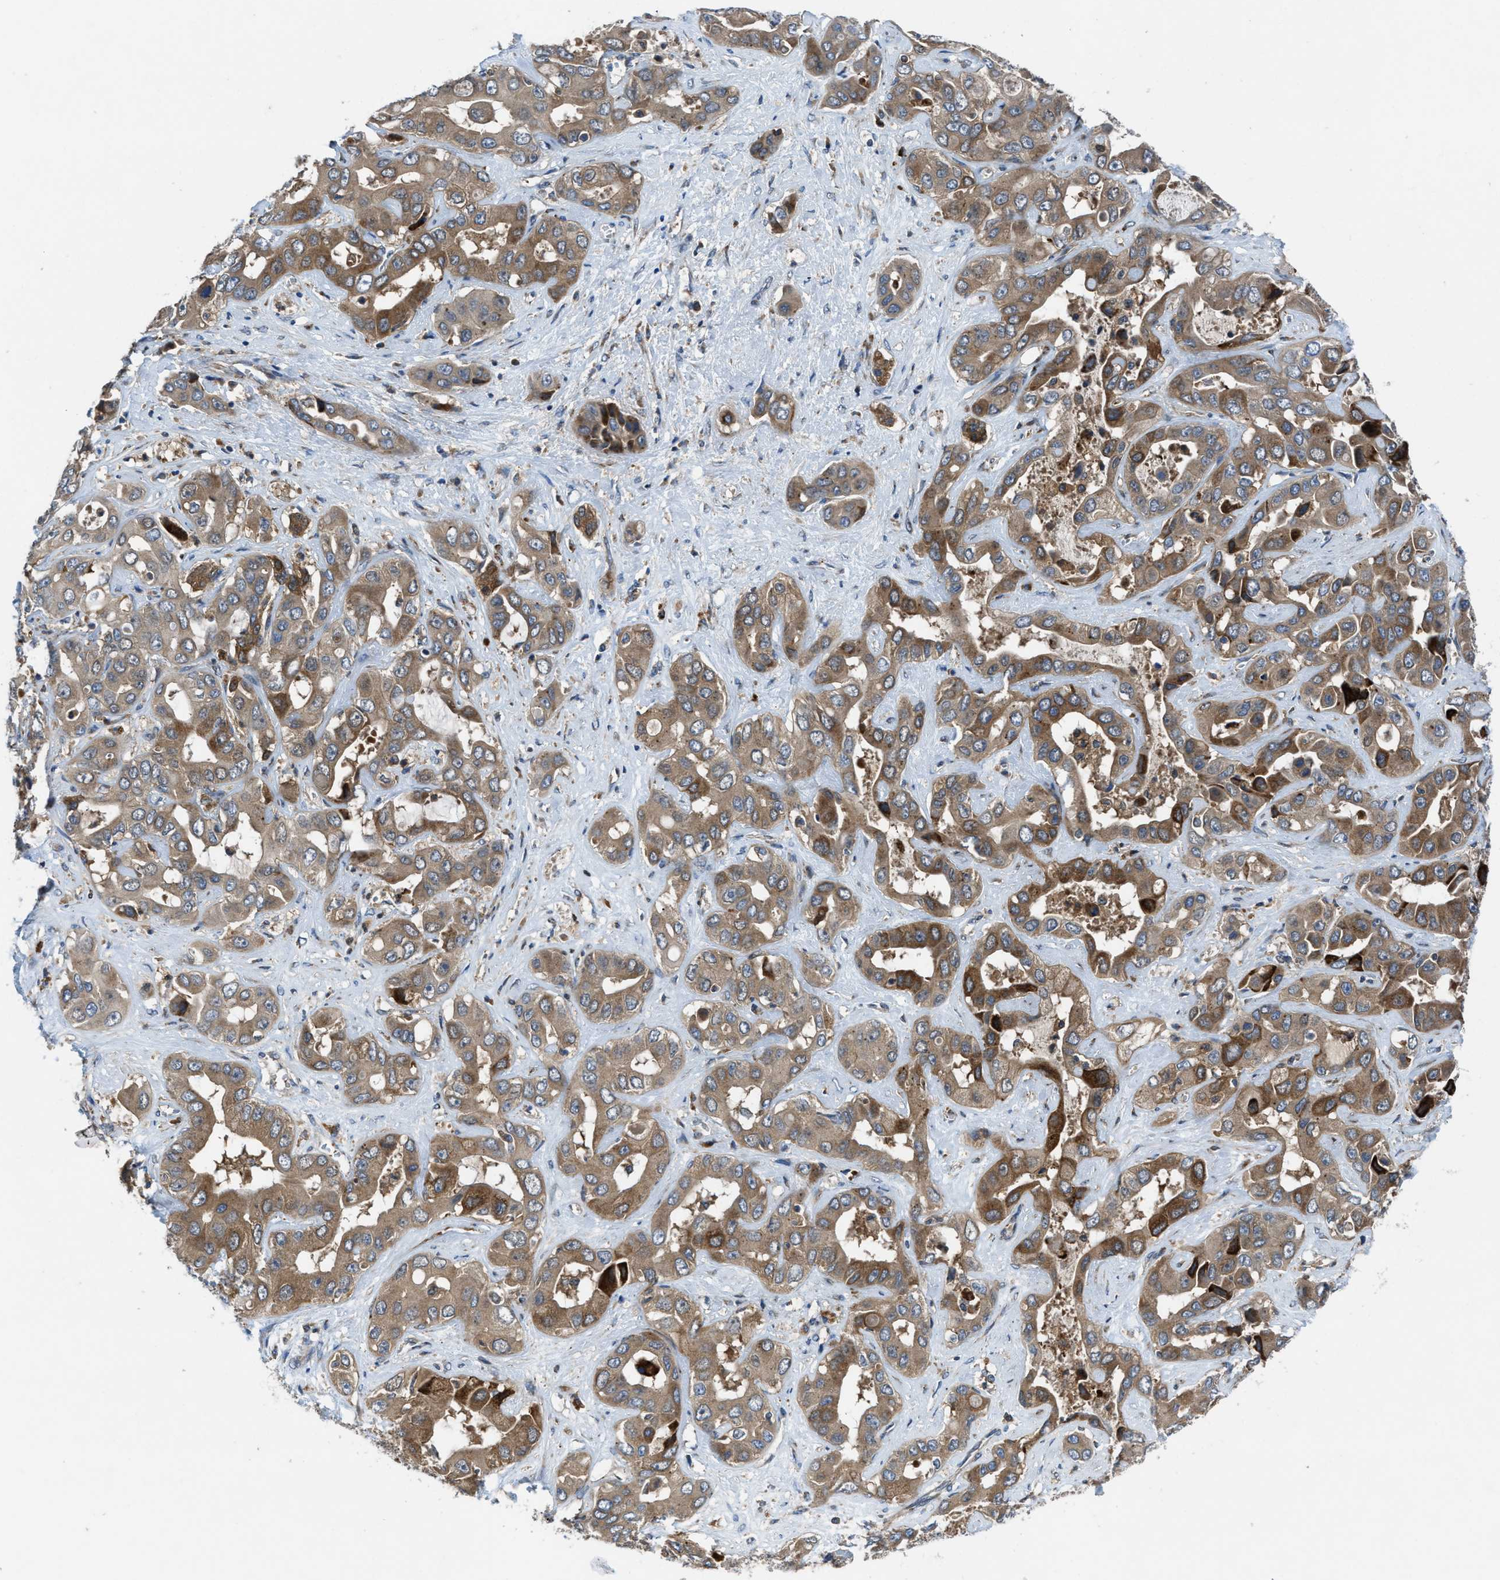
{"staining": {"intensity": "moderate", "quantity": ">75%", "location": "cytoplasmic/membranous"}, "tissue": "liver cancer", "cell_type": "Tumor cells", "image_type": "cancer", "snomed": [{"axis": "morphology", "description": "Cholangiocarcinoma"}, {"axis": "topography", "description": "Liver"}], "caption": "This is a micrograph of immunohistochemistry staining of cholangiocarcinoma (liver), which shows moderate expression in the cytoplasmic/membranous of tumor cells.", "gene": "MAP3K20", "patient": {"sex": "female", "age": 52}}